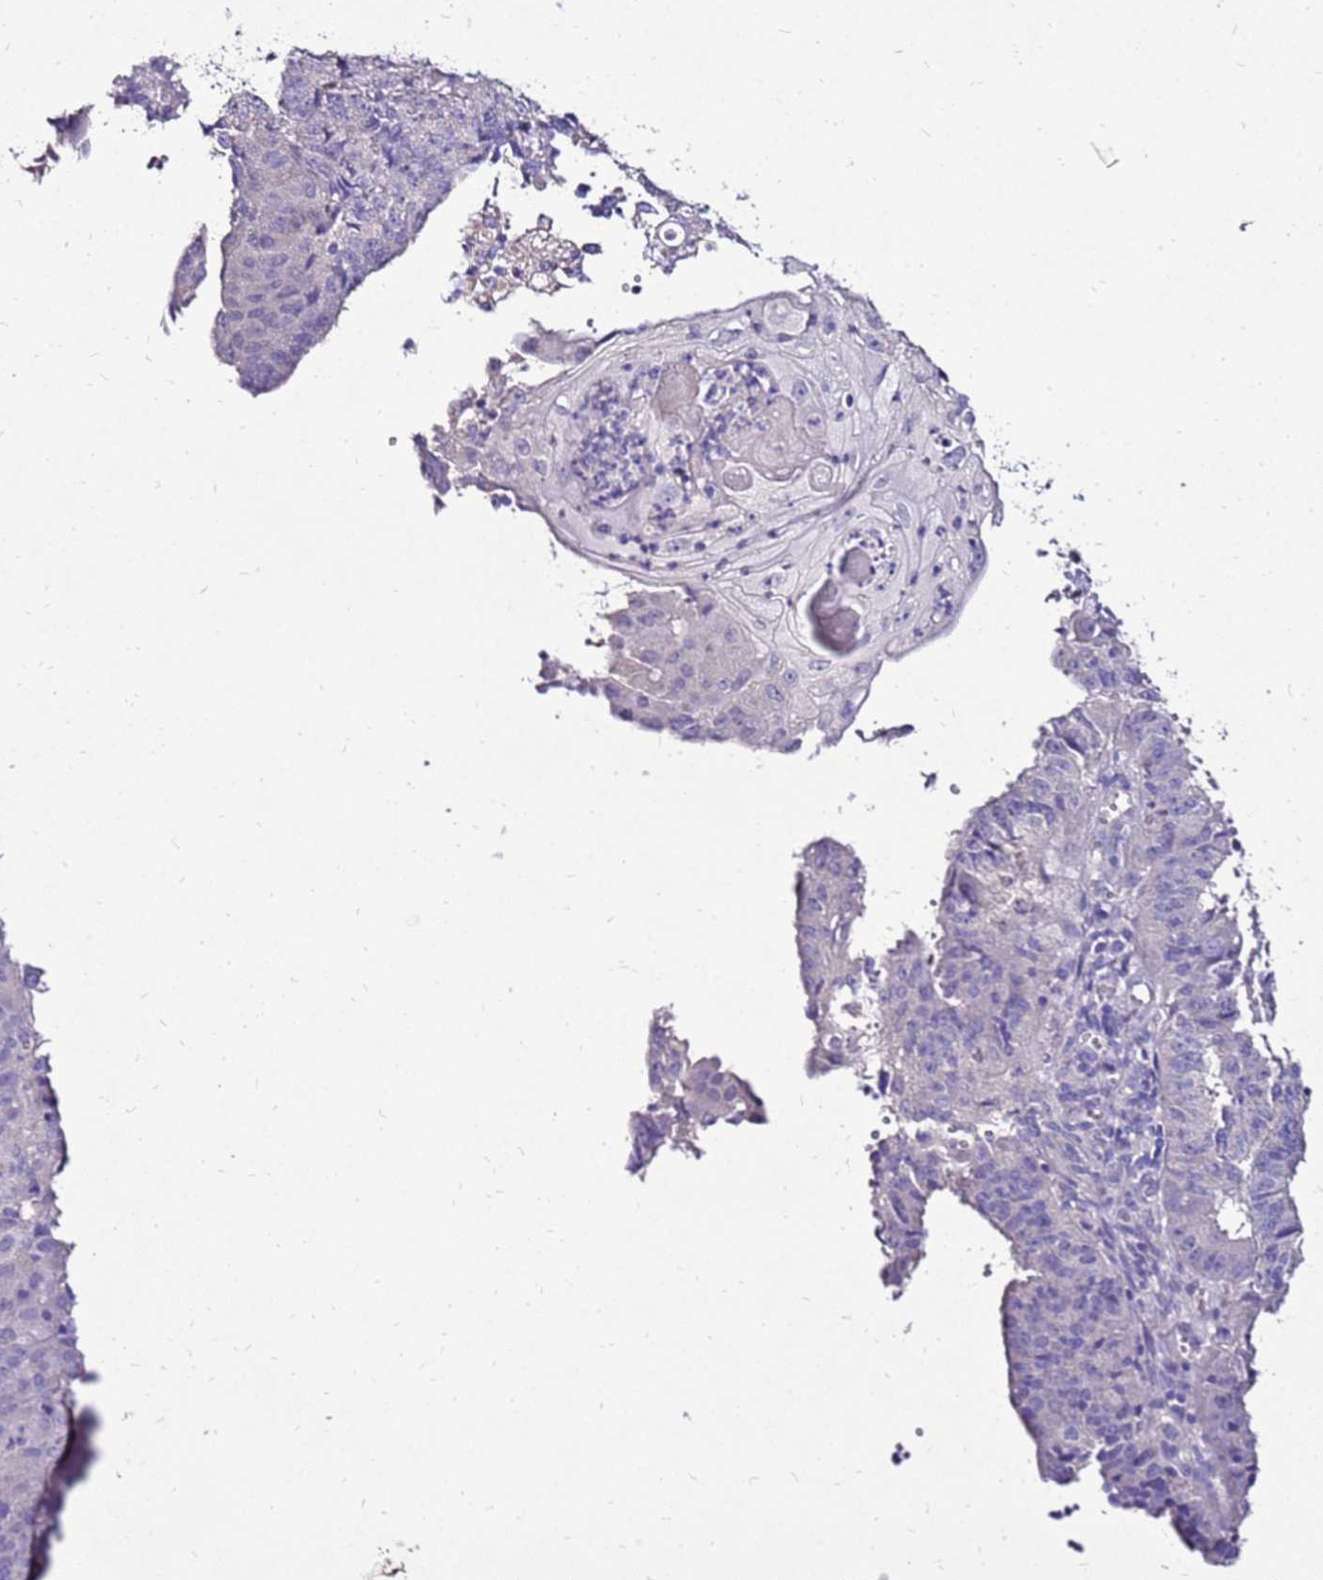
{"staining": {"intensity": "negative", "quantity": "none", "location": "none"}, "tissue": "endometrial cancer", "cell_type": "Tumor cells", "image_type": "cancer", "snomed": [{"axis": "morphology", "description": "Adenocarcinoma, NOS"}, {"axis": "topography", "description": "Endometrium"}], "caption": "High magnification brightfield microscopy of endometrial cancer stained with DAB (3,3'-diaminobenzidine) (brown) and counterstained with hematoxylin (blue): tumor cells show no significant positivity.", "gene": "TMEM106C", "patient": {"sex": "female", "age": 56}}